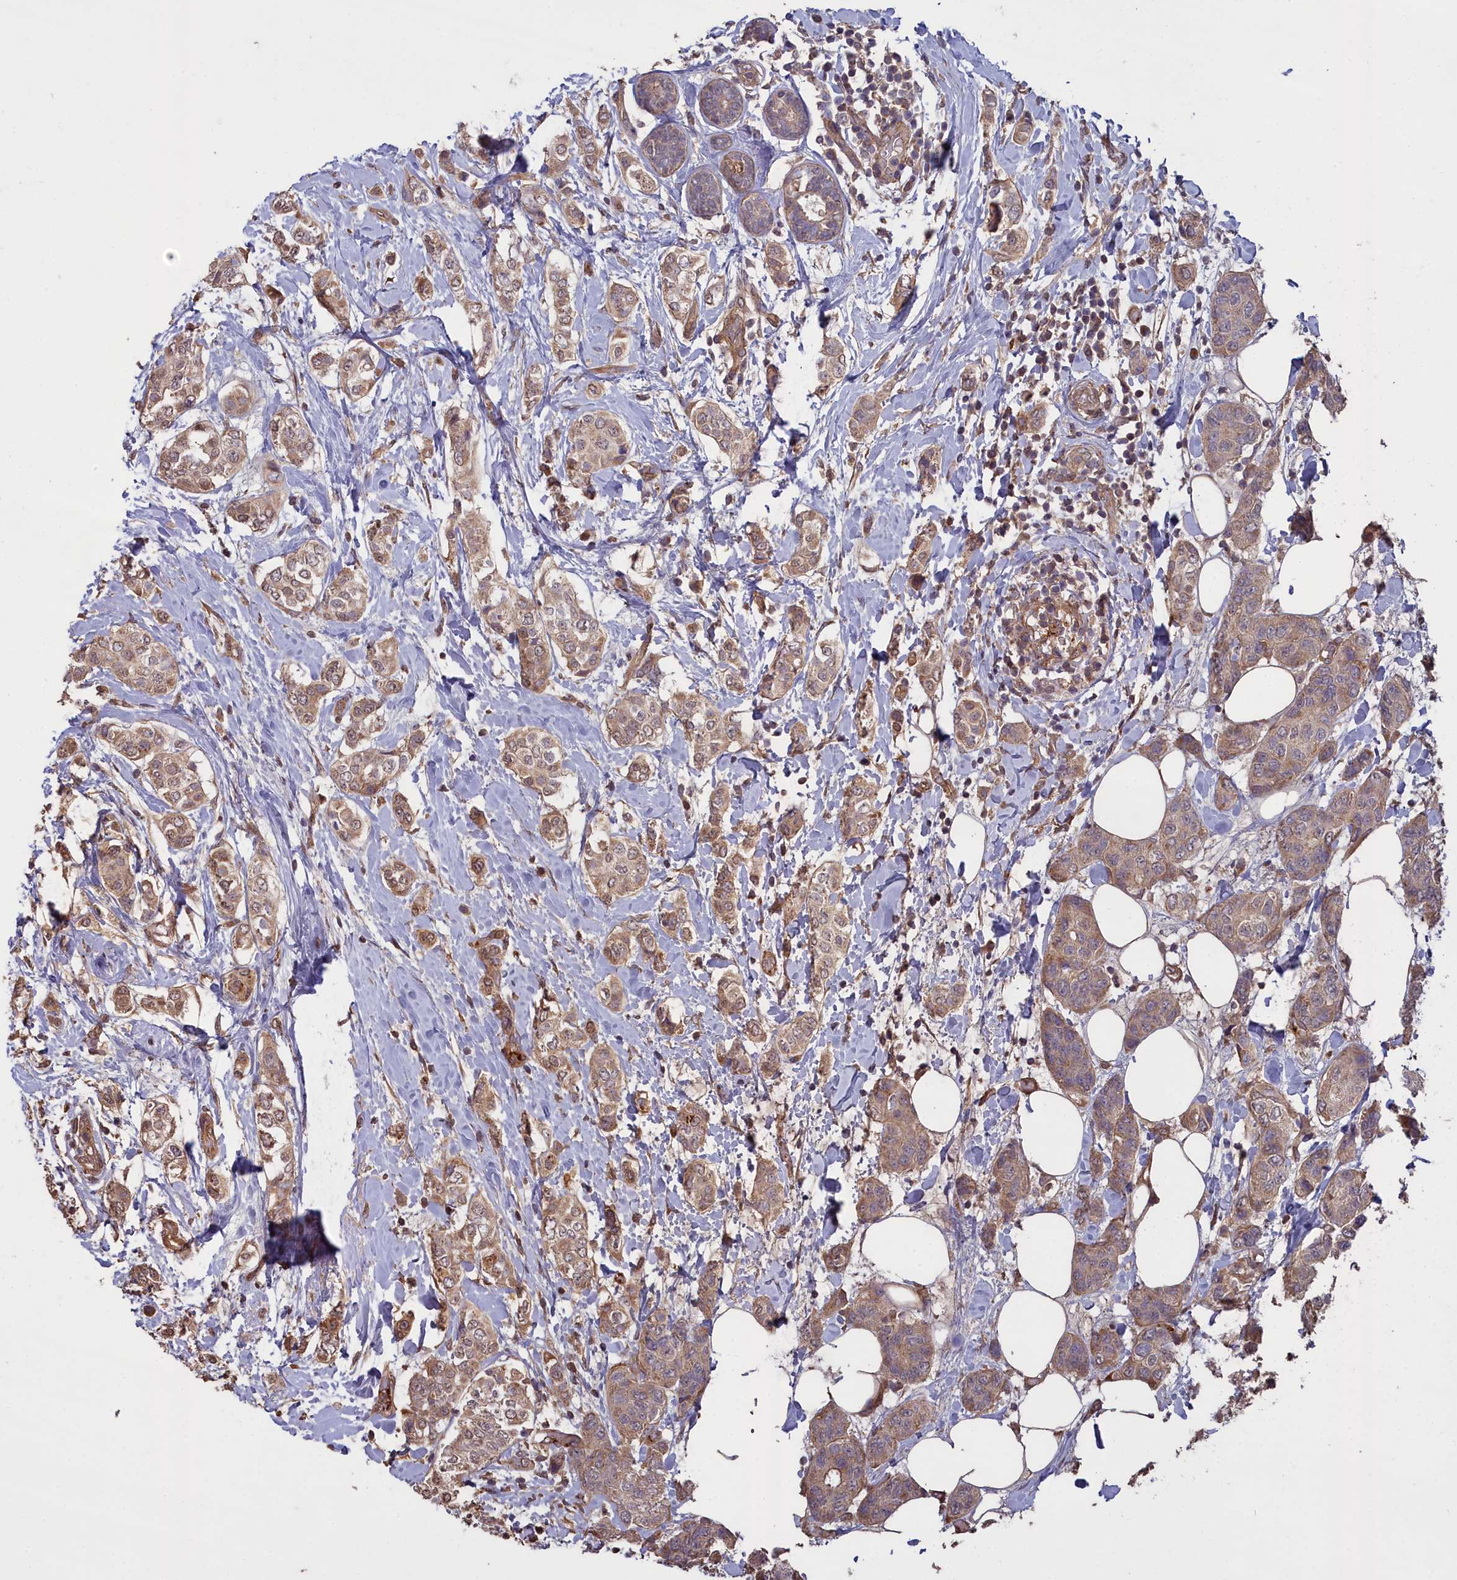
{"staining": {"intensity": "moderate", "quantity": ">75%", "location": "cytoplasmic/membranous,nuclear"}, "tissue": "breast cancer", "cell_type": "Tumor cells", "image_type": "cancer", "snomed": [{"axis": "morphology", "description": "Lobular carcinoma"}, {"axis": "topography", "description": "Breast"}], "caption": "Immunohistochemical staining of lobular carcinoma (breast) demonstrates medium levels of moderate cytoplasmic/membranous and nuclear expression in approximately >75% of tumor cells.", "gene": "ATP6V0A2", "patient": {"sex": "female", "age": 51}}